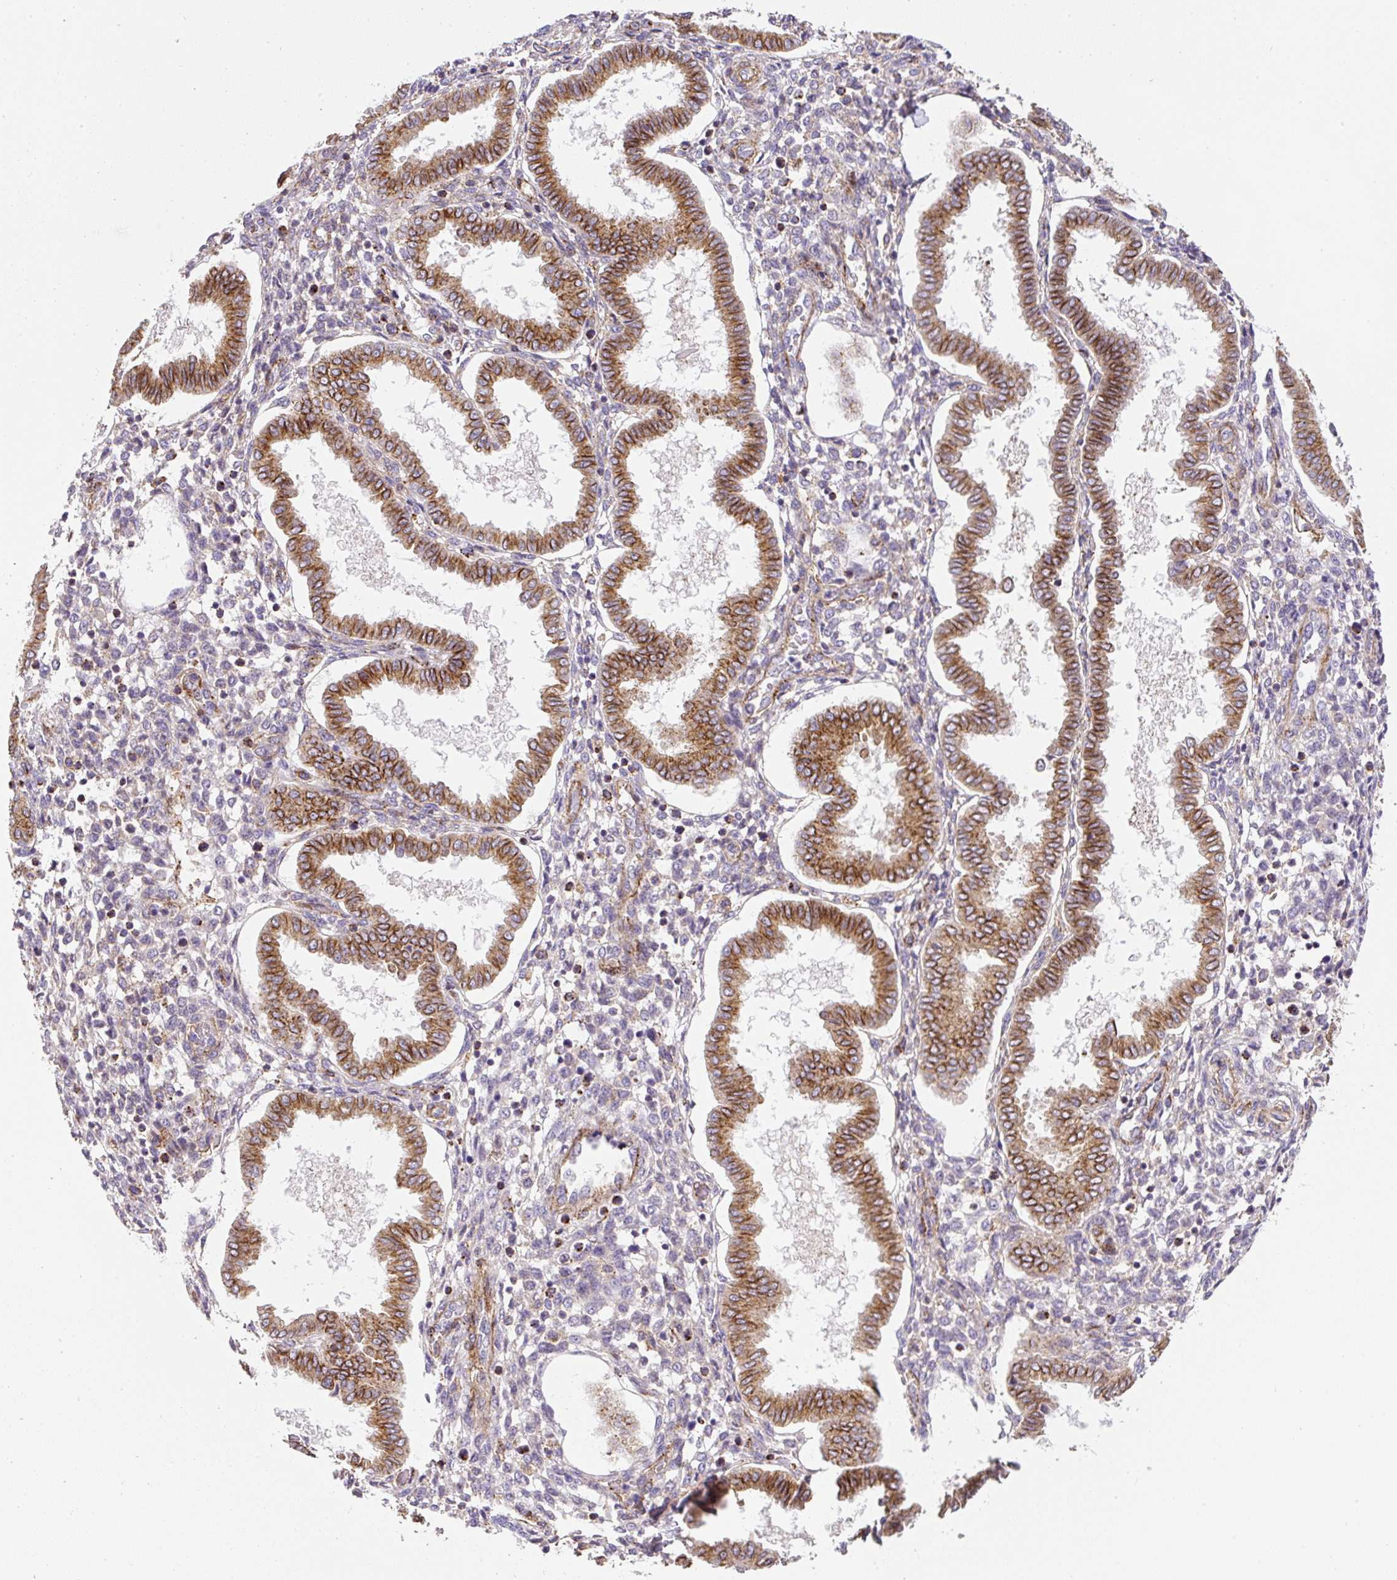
{"staining": {"intensity": "weak", "quantity": "25%-75%", "location": "cytoplasmic/membranous"}, "tissue": "endometrium", "cell_type": "Cells in endometrial stroma", "image_type": "normal", "snomed": [{"axis": "morphology", "description": "Normal tissue, NOS"}, {"axis": "topography", "description": "Endometrium"}], "caption": "Weak cytoplasmic/membranous protein positivity is identified in about 25%-75% of cells in endometrial stroma in endometrium.", "gene": "RNF170", "patient": {"sex": "female", "age": 24}}